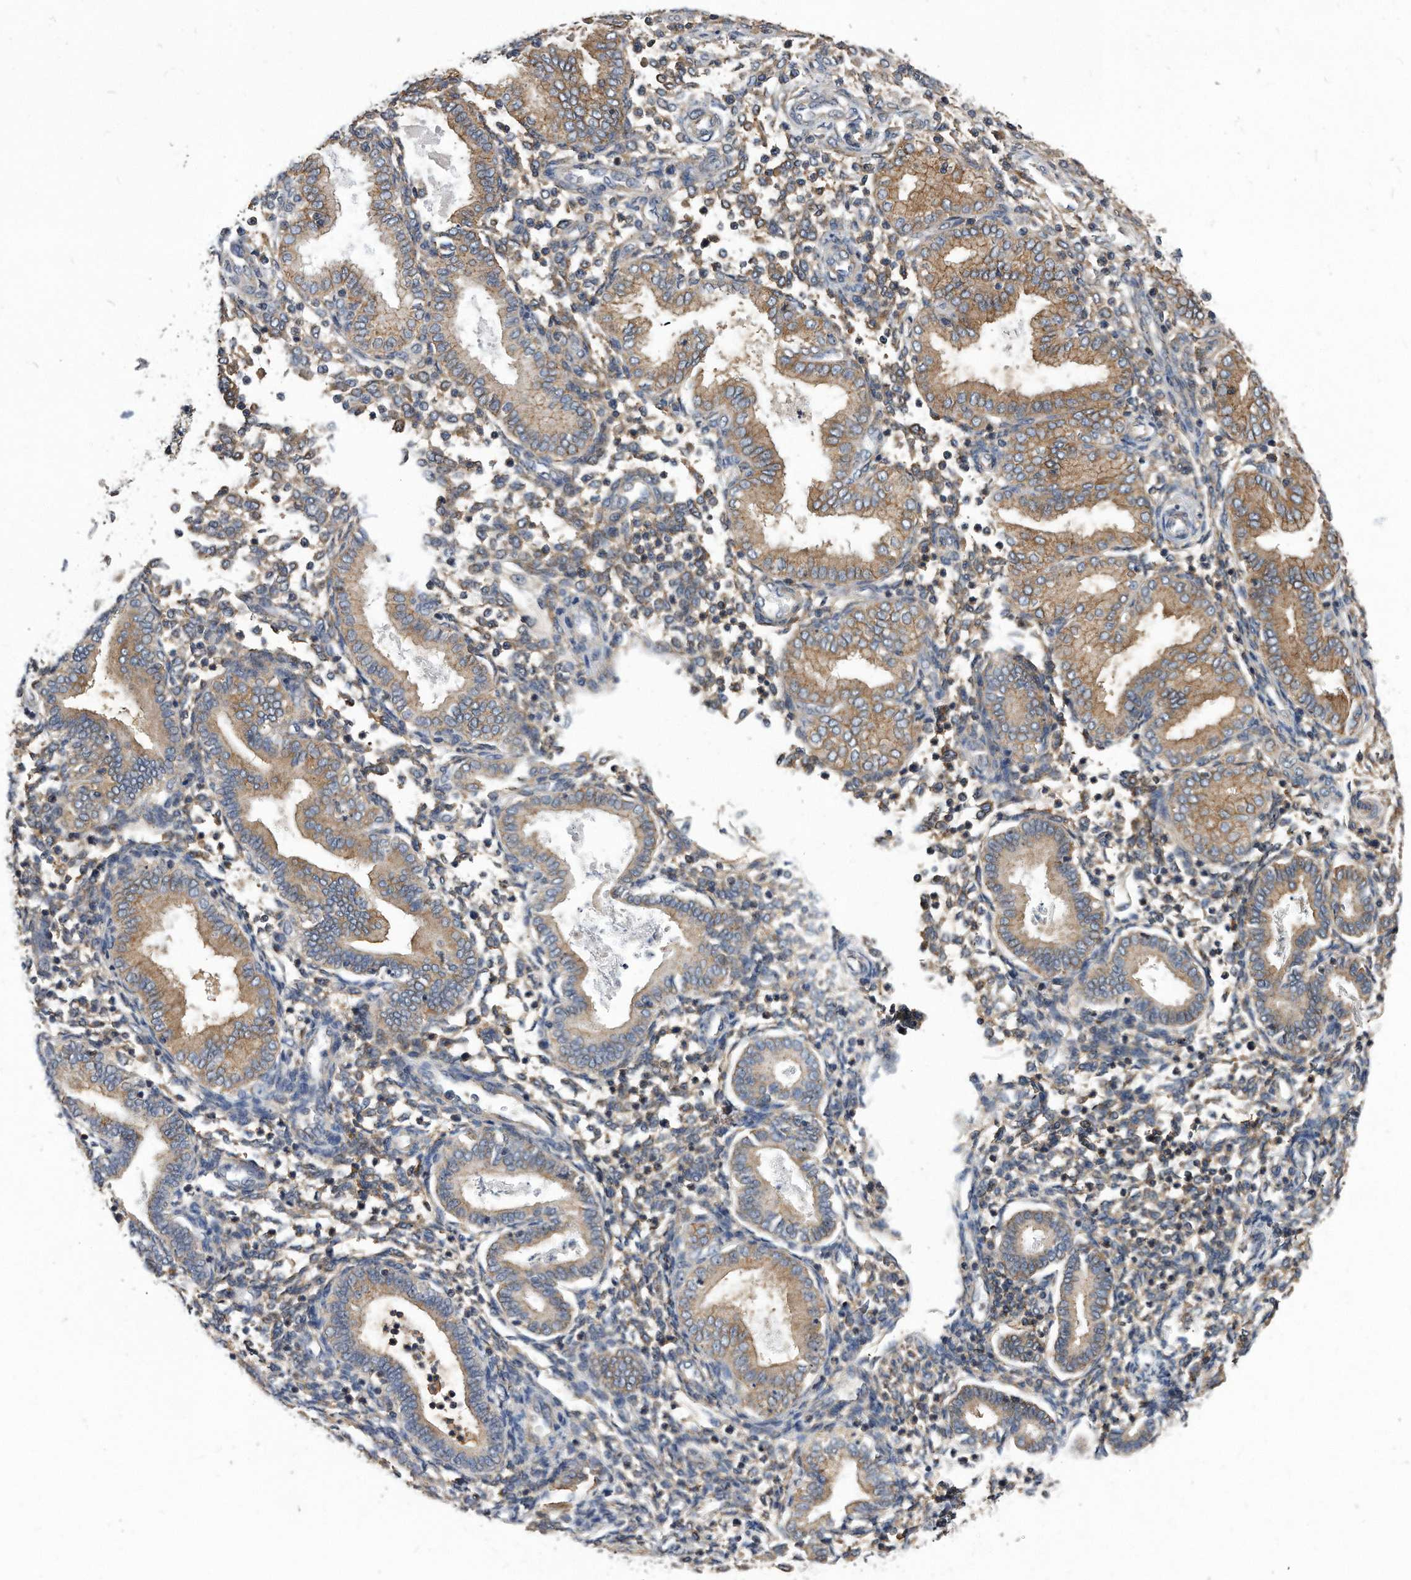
{"staining": {"intensity": "negative", "quantity": "none", "location": "none"}, "tissue": "endometrium", "cell_type": "Cells in endometrial stroma", "image_type": "normal", "snomed": [{"axis": "morphology", "description": "Normal tissue, NOS"}, {"axis": "topography", "description": "Endometrium"}], "caption": "A photomicrograph of human endometrium is negative for staining in cells in endometrial stroma. Brightfield microscopy of IHC stained with DAB (3,3'-diaminobenzidine) (brown) and hematoxylin (blue), captured at high magnification.", "gene": "ATG5", "patient": {"sex": "female", "age": 53}}